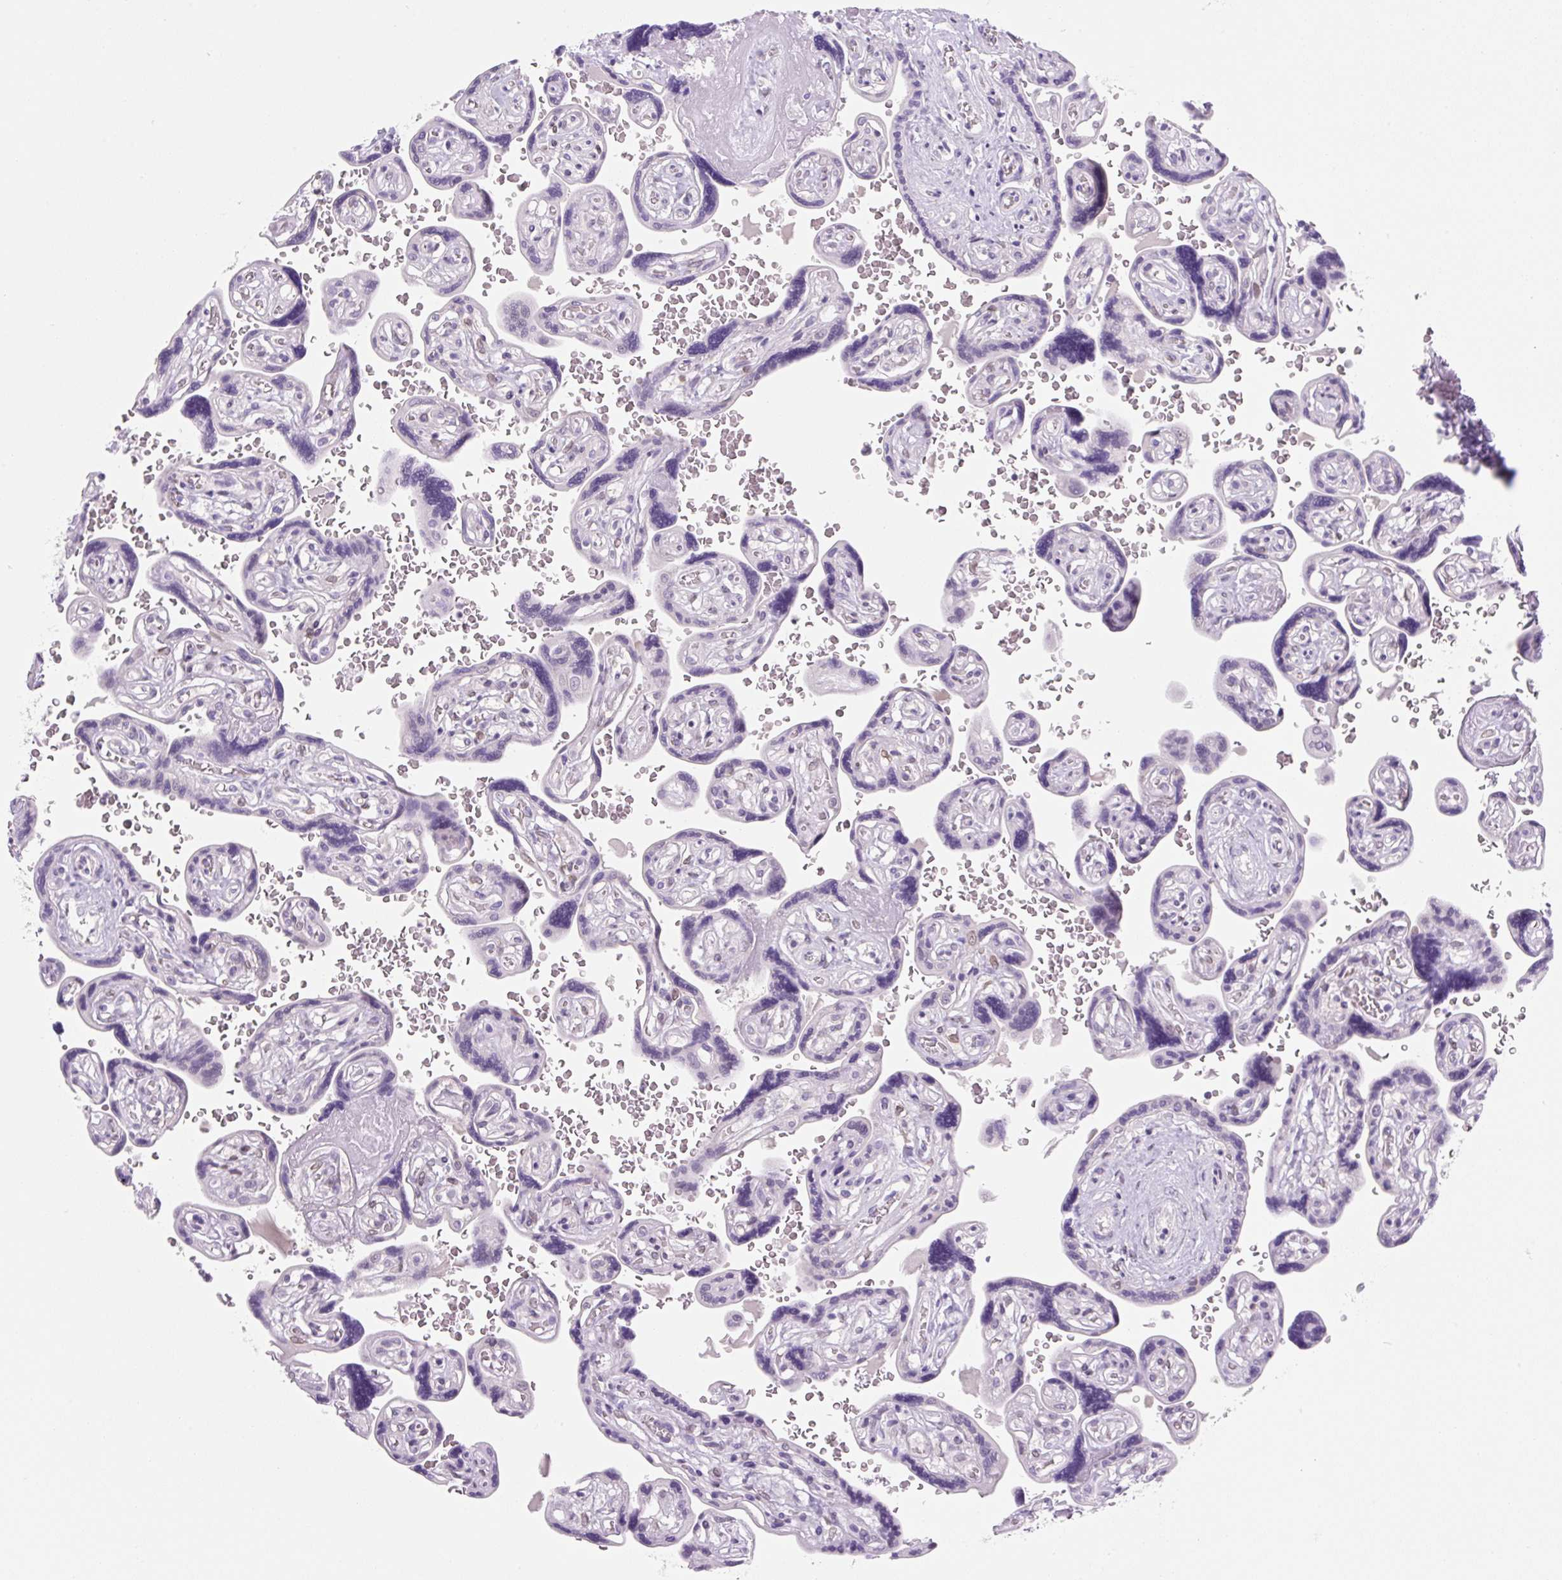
{"staining": {"intensity": "negative", "quantity": "none", "location": "none"}, "tissue": "placenta", "cell_type": "Trophoblastic cells", "image_type": "normal", "snomed": [{"axis": "morphology", "description": "Normal tissue, NOS"}, {"axis": "topography", "description": "Placenta"}], "caption": "This image is of benign placenta stained with immunohistochemistry (IHC) to label a protein in brown with the nuclei are counter-stained blue. There is no expression in trophoblastic cells. (Immunohistochemistry, brightfield microscopy, high magnification).", "gene": "SYNE3", "patient": {"sex": "female", "age": 32}}